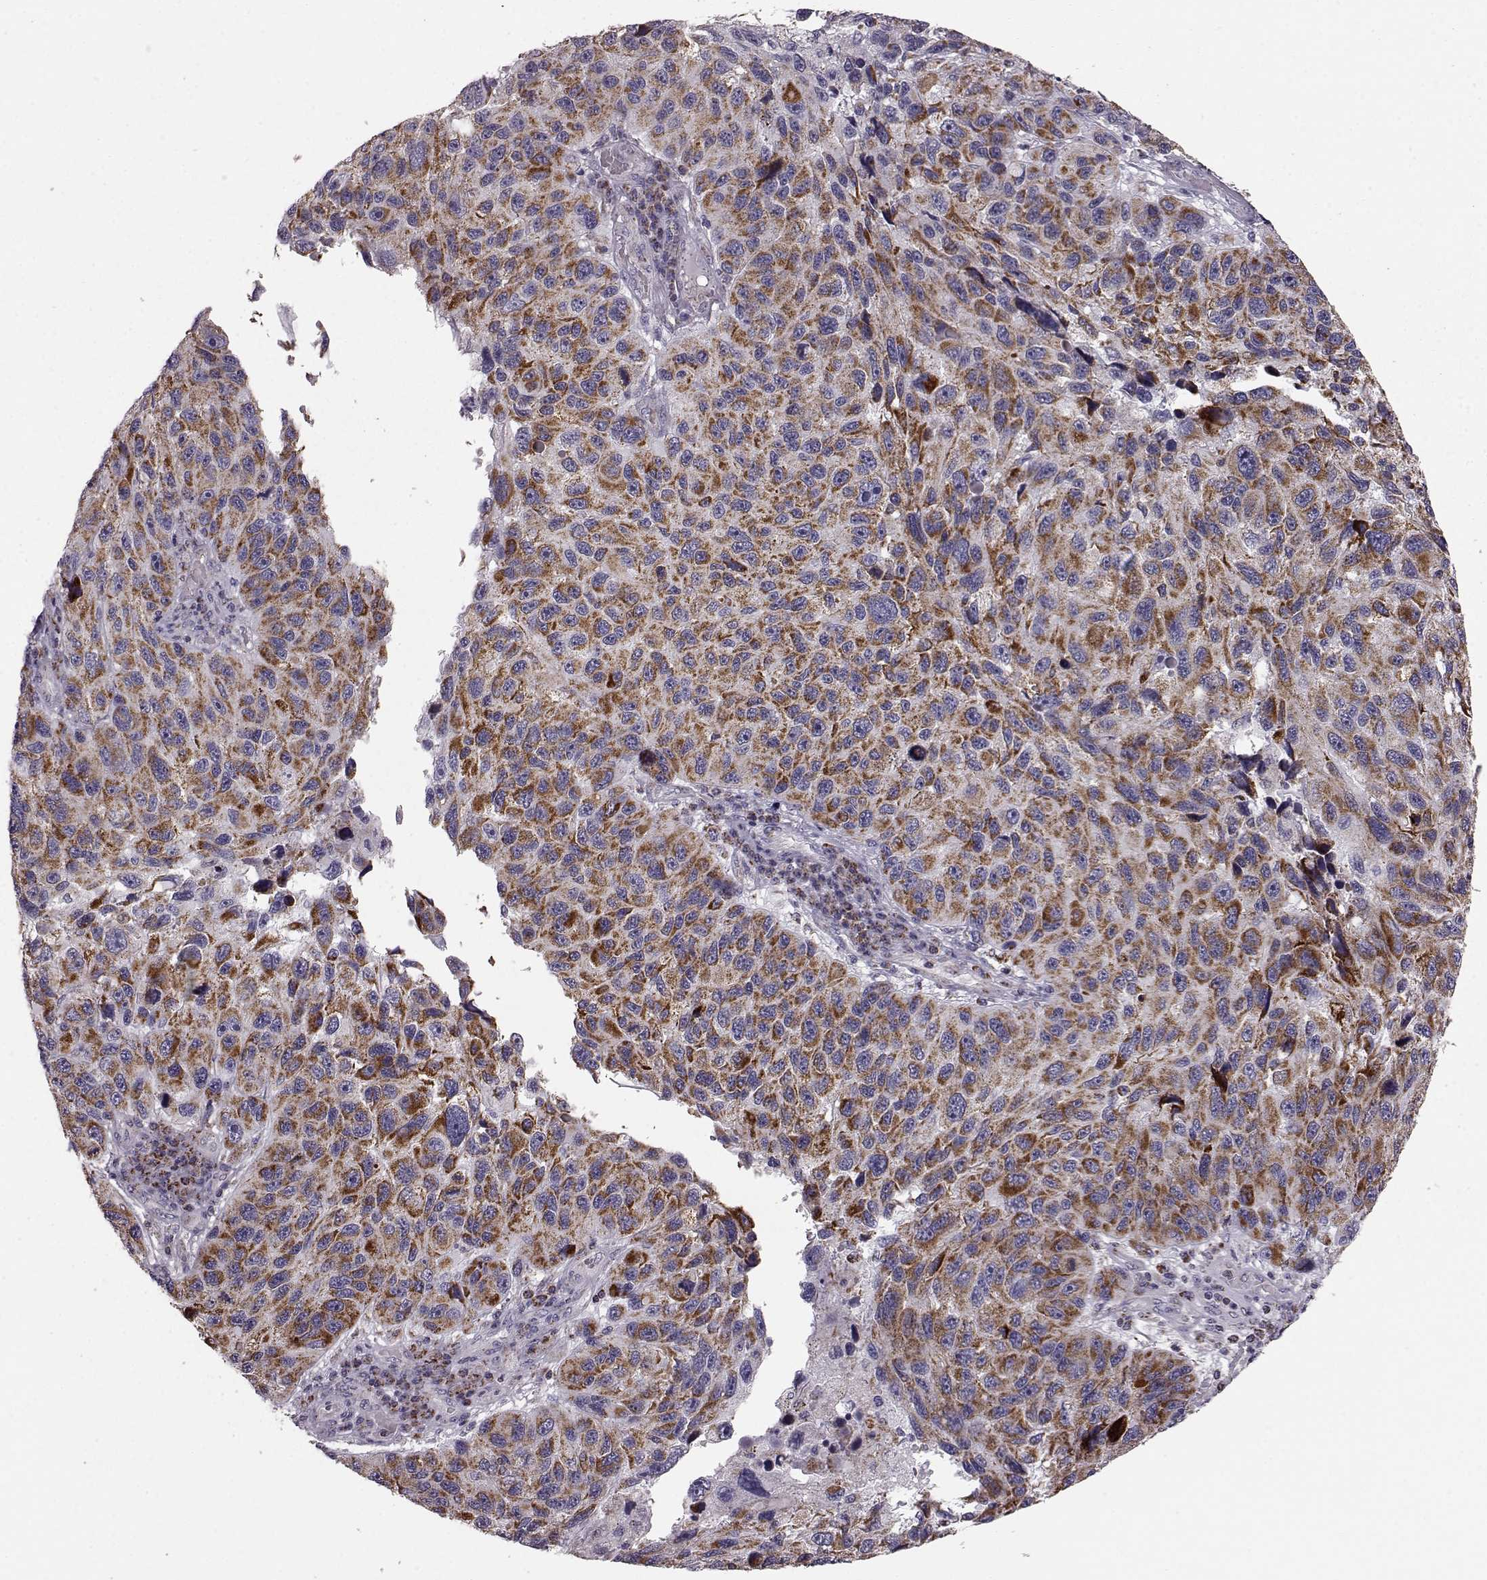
{"staining": {"intensity": "moderate", "quantity": ">75%", "location": "cytoplasmic/membranous"}, "tissue": "melanoma", "cell_type": "Tumor cells", "image_type": "cancer", "snomed": [{"axis": "morphology", "description": "Malignant melanoma, NOS"}, {"axis": "topography", "description": "Skin"}], "caption": "DAB (3,3'-diaminobenzidine) immunohistochemical staining of malignant melanoma demonstrates moderate cytoplasmic/membranous protein staining in approximately >75% of tumor cells.", "gene": "ATP5MF", "patient": {"sex": "male", "age": 53}}